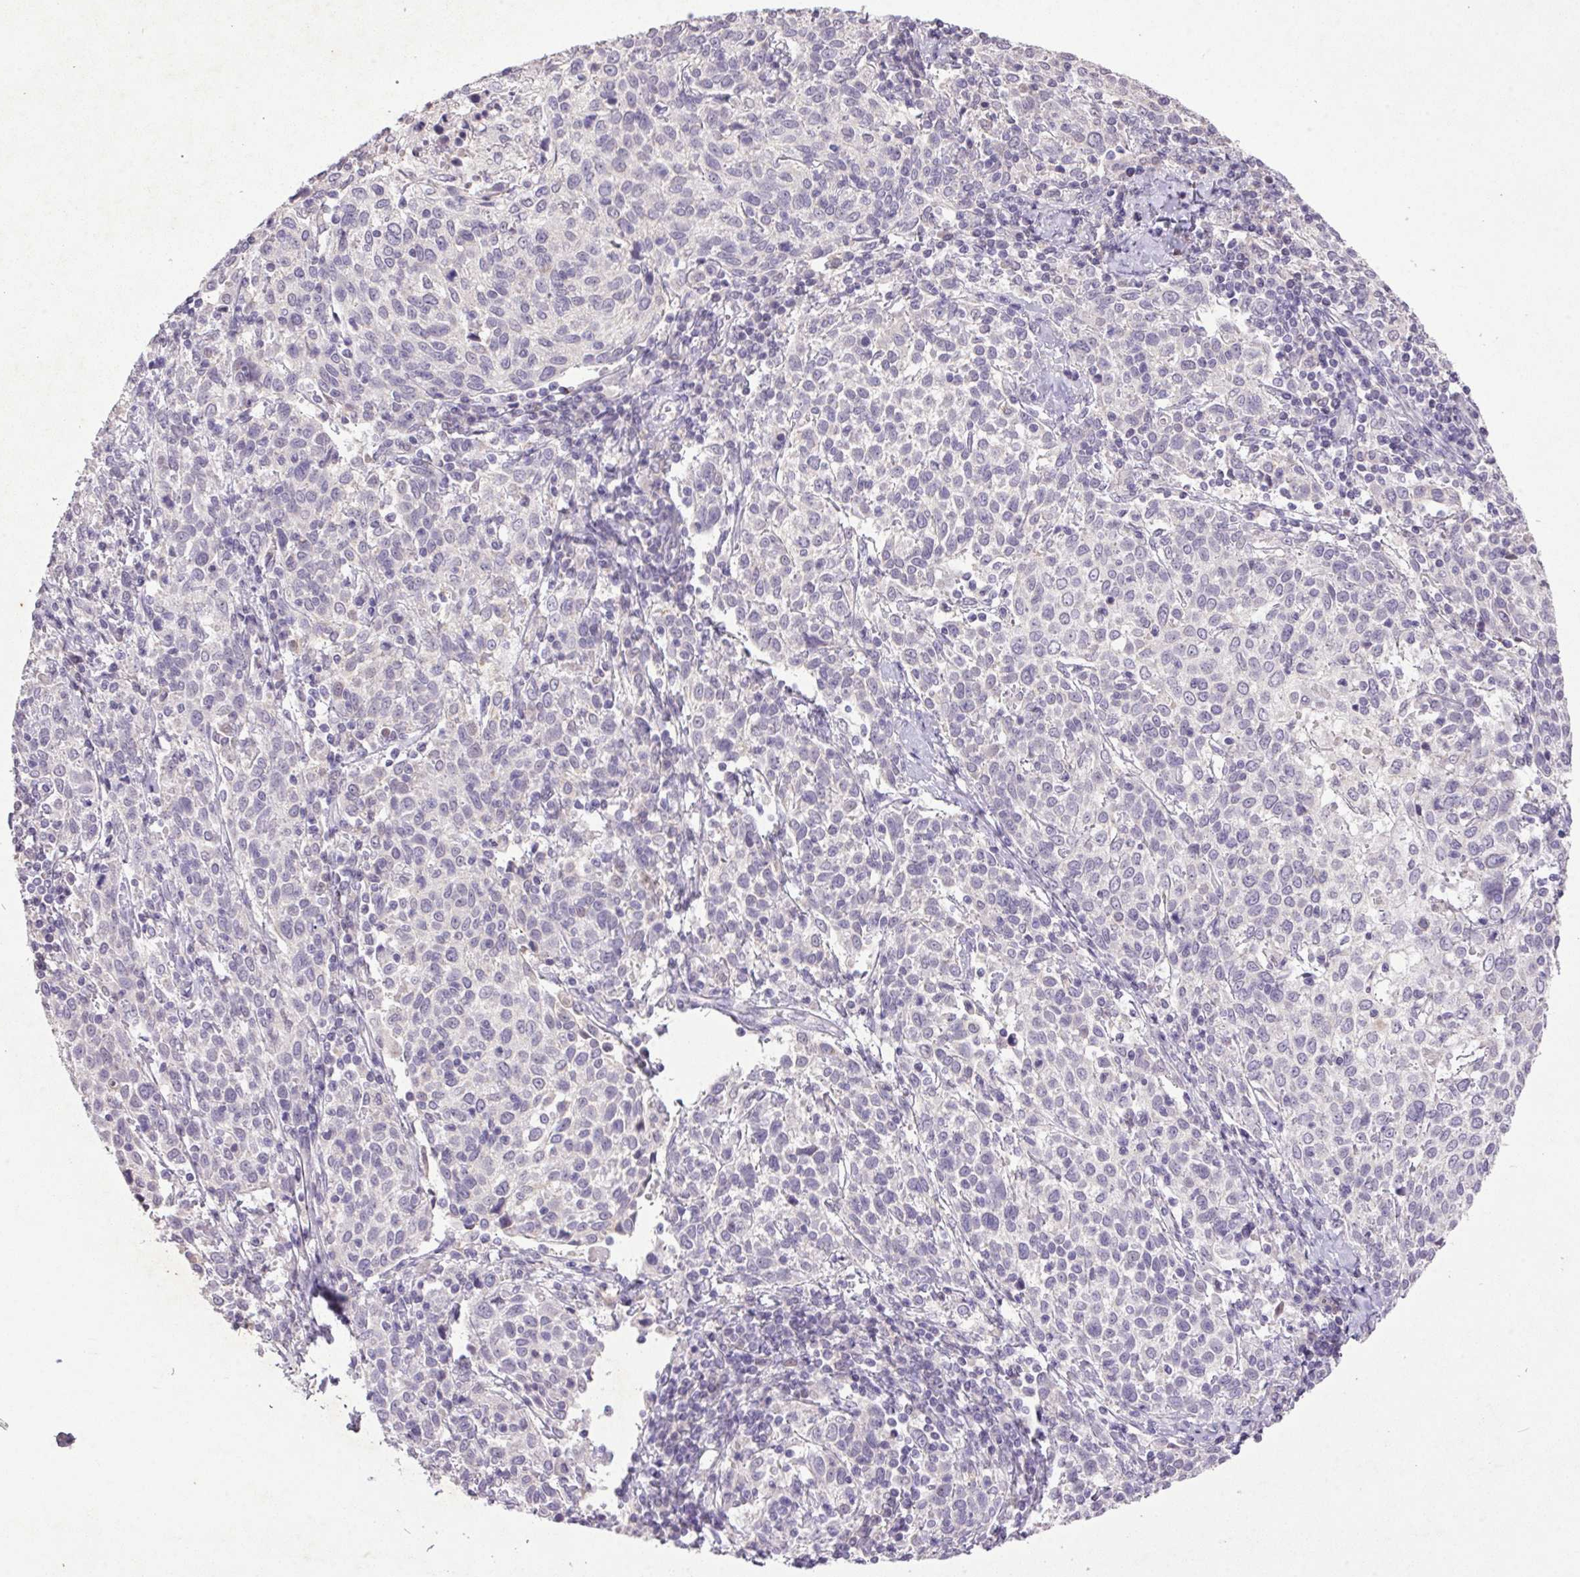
{"staining": {"intensity": "negative", "quantity": "none", "location": "none"}, "tissue": "cervical cancer", "cell_type": "Tumor cells", "image_type": "cancer", "snomed": [{"axis": "morphology", "description": "Squamous cell carcinoma, NOS"}, {"axis": "topography", "description": "Cervix"}], "caption": "IHC of human cervical cancer shows no positivity in tumor cells. (DAB (3,3'-diaminobenzidine) immunohistochemistry visualized using brightfield microscopy, high magnification).", "gene": "TRDN", "patient": {"sex": "female", "age": 61}}